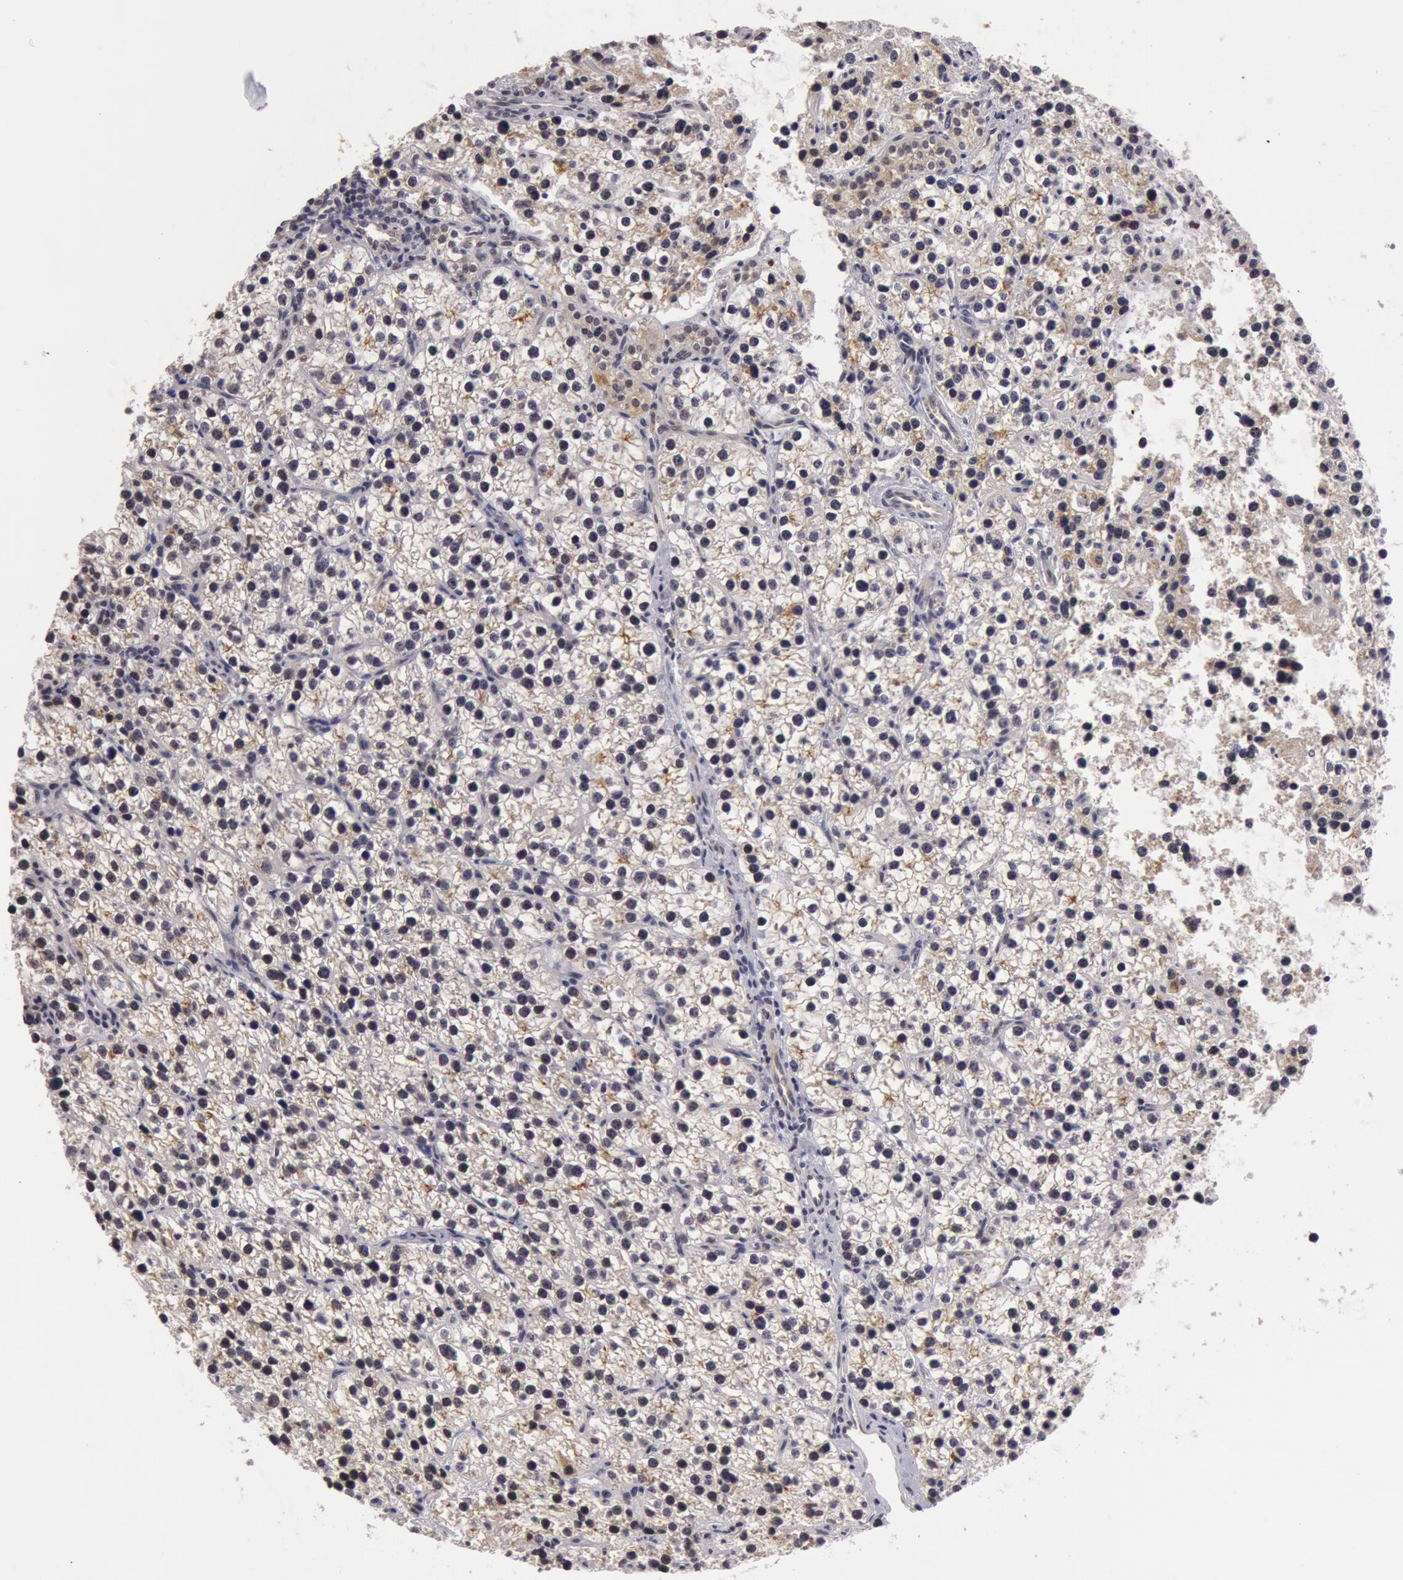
{"staining": {"intensity": "weak", "quantity": "<25%", "location": "cytoplasmic/membranous"}, "tissue": "parathyroid gland", "cell_type": "Glandular cells", "image_type": "normal", "snomed": [{"axis": "morphology", "description": "Normal tissue, NOS"}, {"axis": "topography", "description": "Parathyroid gland"}], "caption": "DAB immunohistochemical staining of unremarkable human parathyroid gland displays no significant expression in glandular cells.", "gene": "SYTL4", "patient": {"sex": "female", "age": 54}}